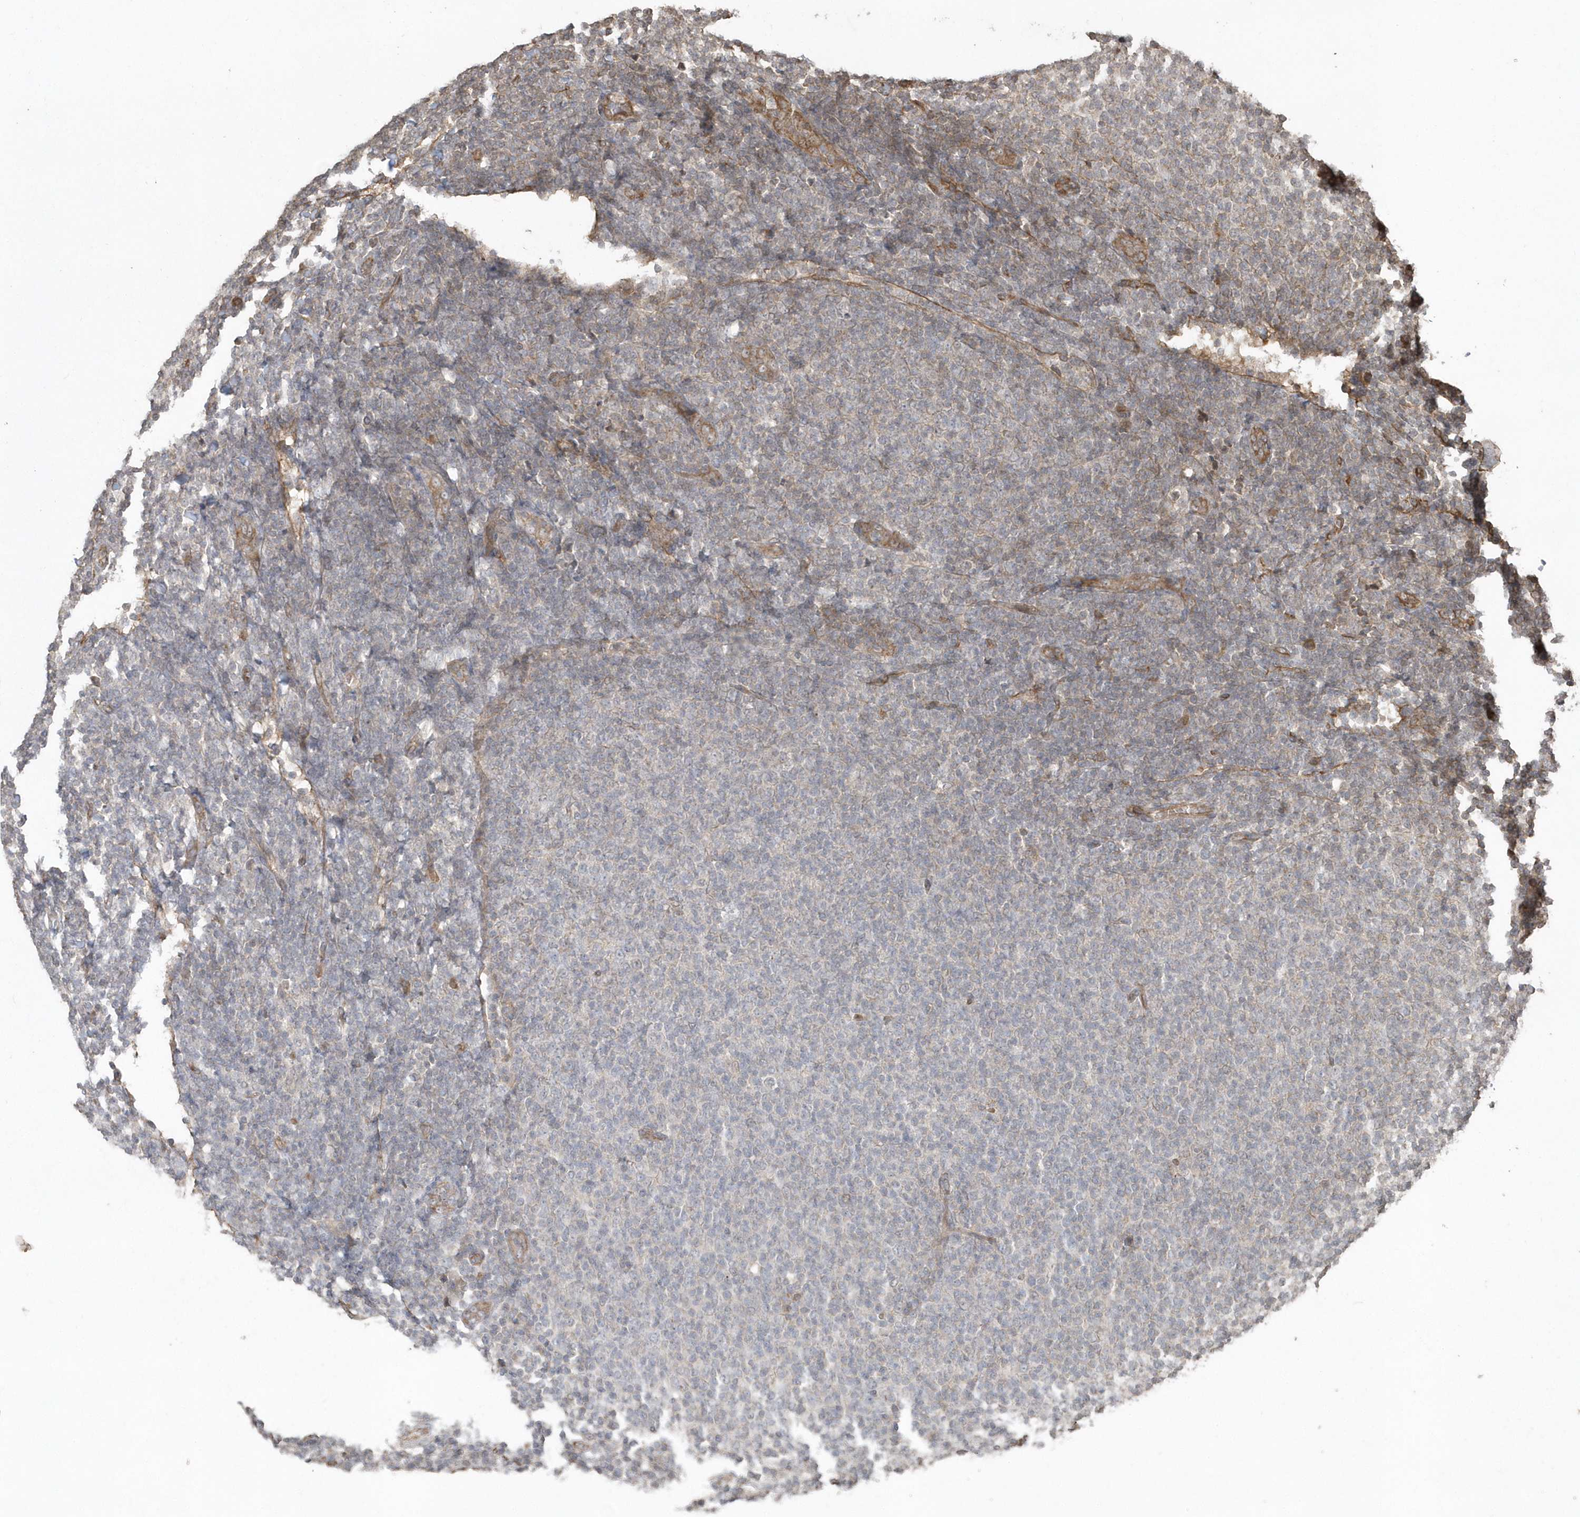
{"staining": {"intensity": "negative", "quantity": "none", "location": "none"}, "tissue": "lymphoma", "cell_type": "Tumor cells", "image_type": "cancer", "snomed": [{"axis": "morphology", "description": "Malignant lymphoma, non-Hodgkin's type, Low grade"}, {"axis": "topography", "description": "Lymph node"}], "caption": "A high-resolution photomicrograph shows IHC staining of lymphoma, which shows no significant staining in tumor cells.", "gene": "HERPUD1", "patient": {"sex": "male", "age": 66}}